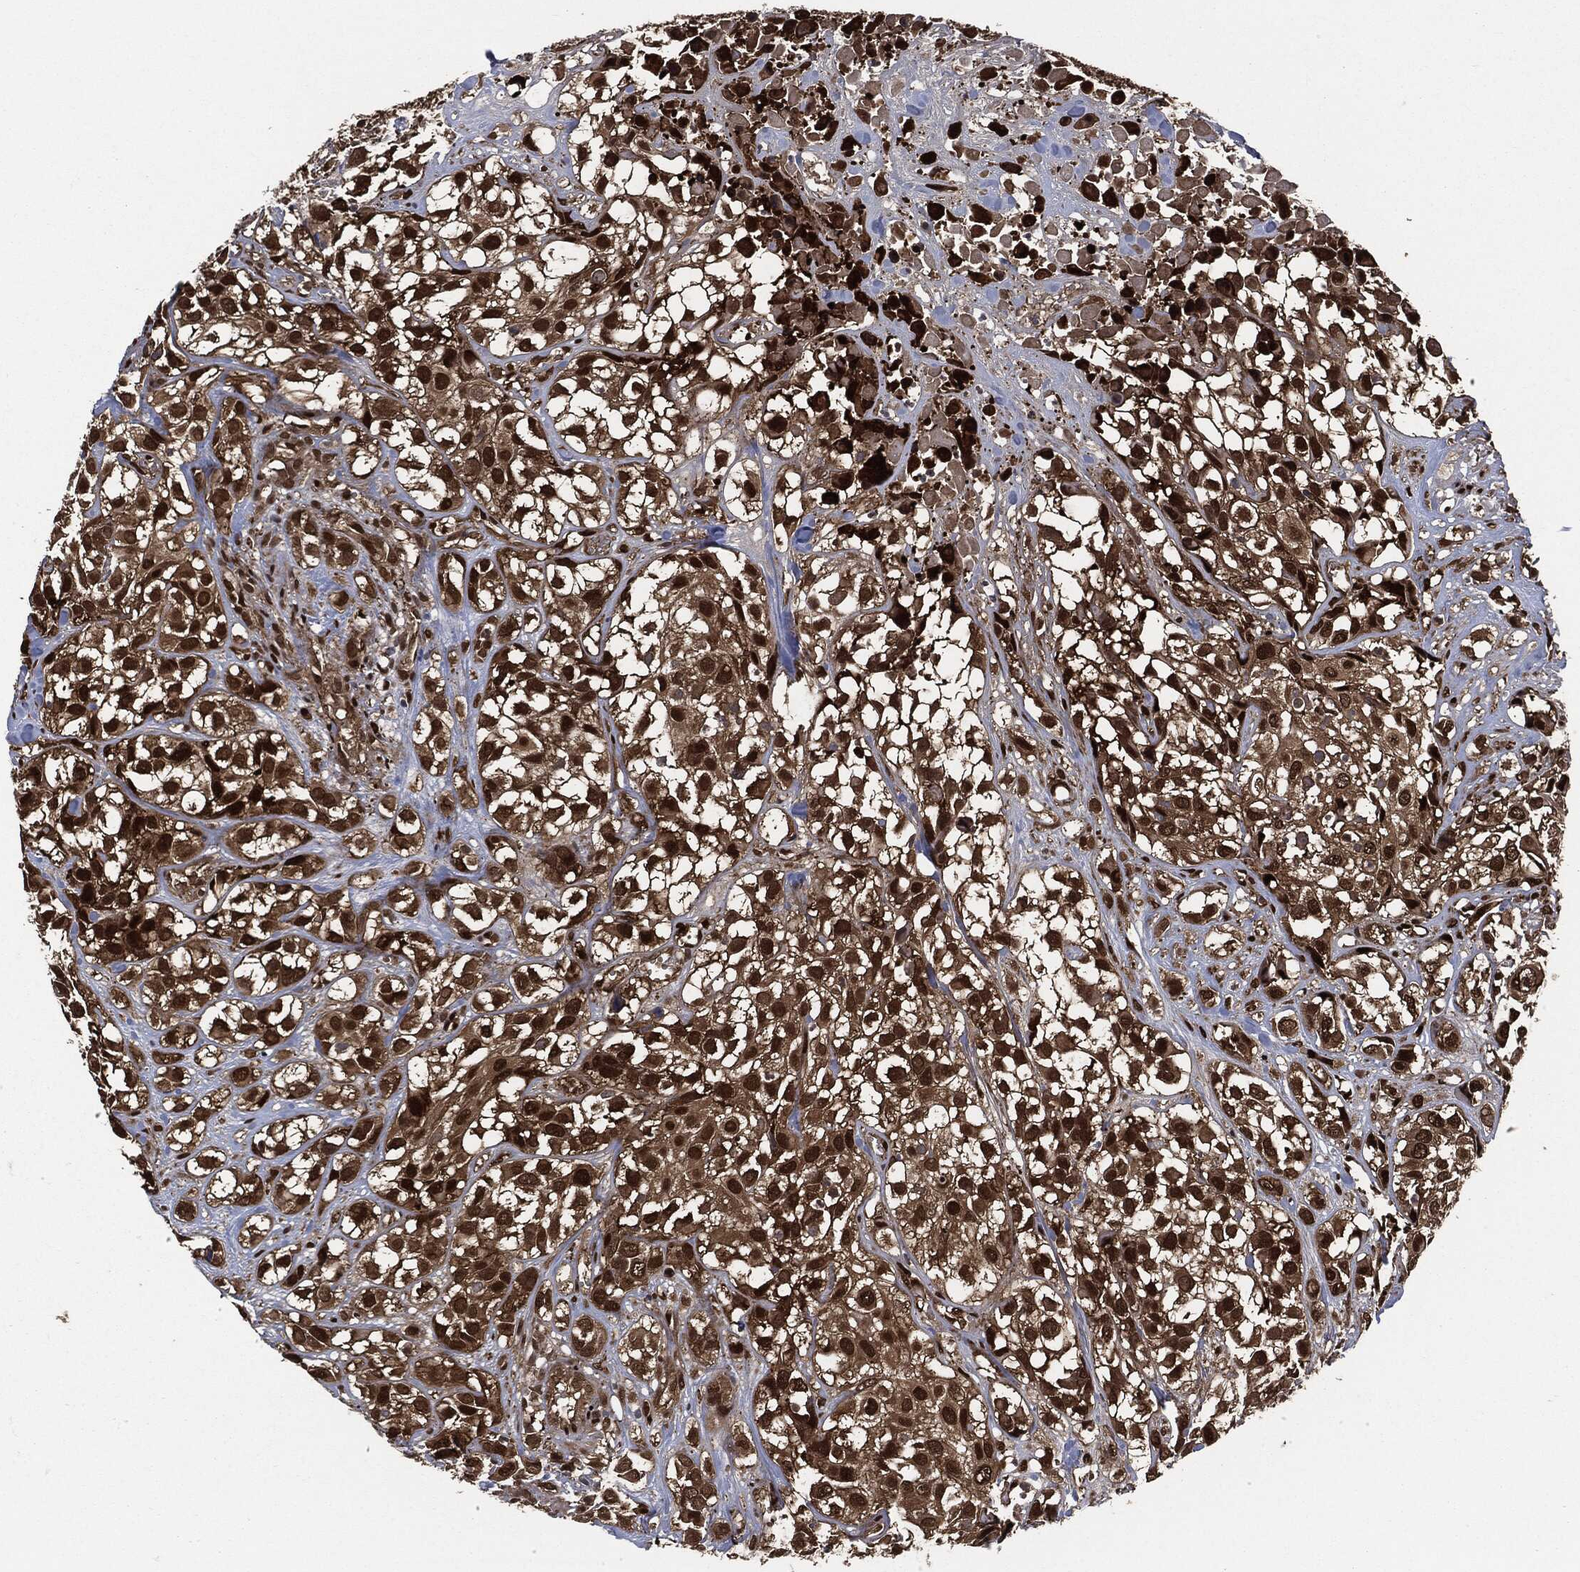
{"staining": {"intensity": "strong", "quantity": ">75%", "location": "nuclear"}, "tissue": "urothelial cancer", "cell_type": "Tumor cells", "image_type": "cancer", "snomed": [{"axis": "morphology", "description": "Urothelial carcinoma, High grade"}, {"axis": "topography", "description": "Urinary bladder"}], "caption": "The histopathology image displays staining of urothelial carcinoma (high-grade), revealing strong nuclear protein staining (brown color) within tumor cells.", "gene": "DCTN1", "patient": {"sex": "male", "age": 56}}